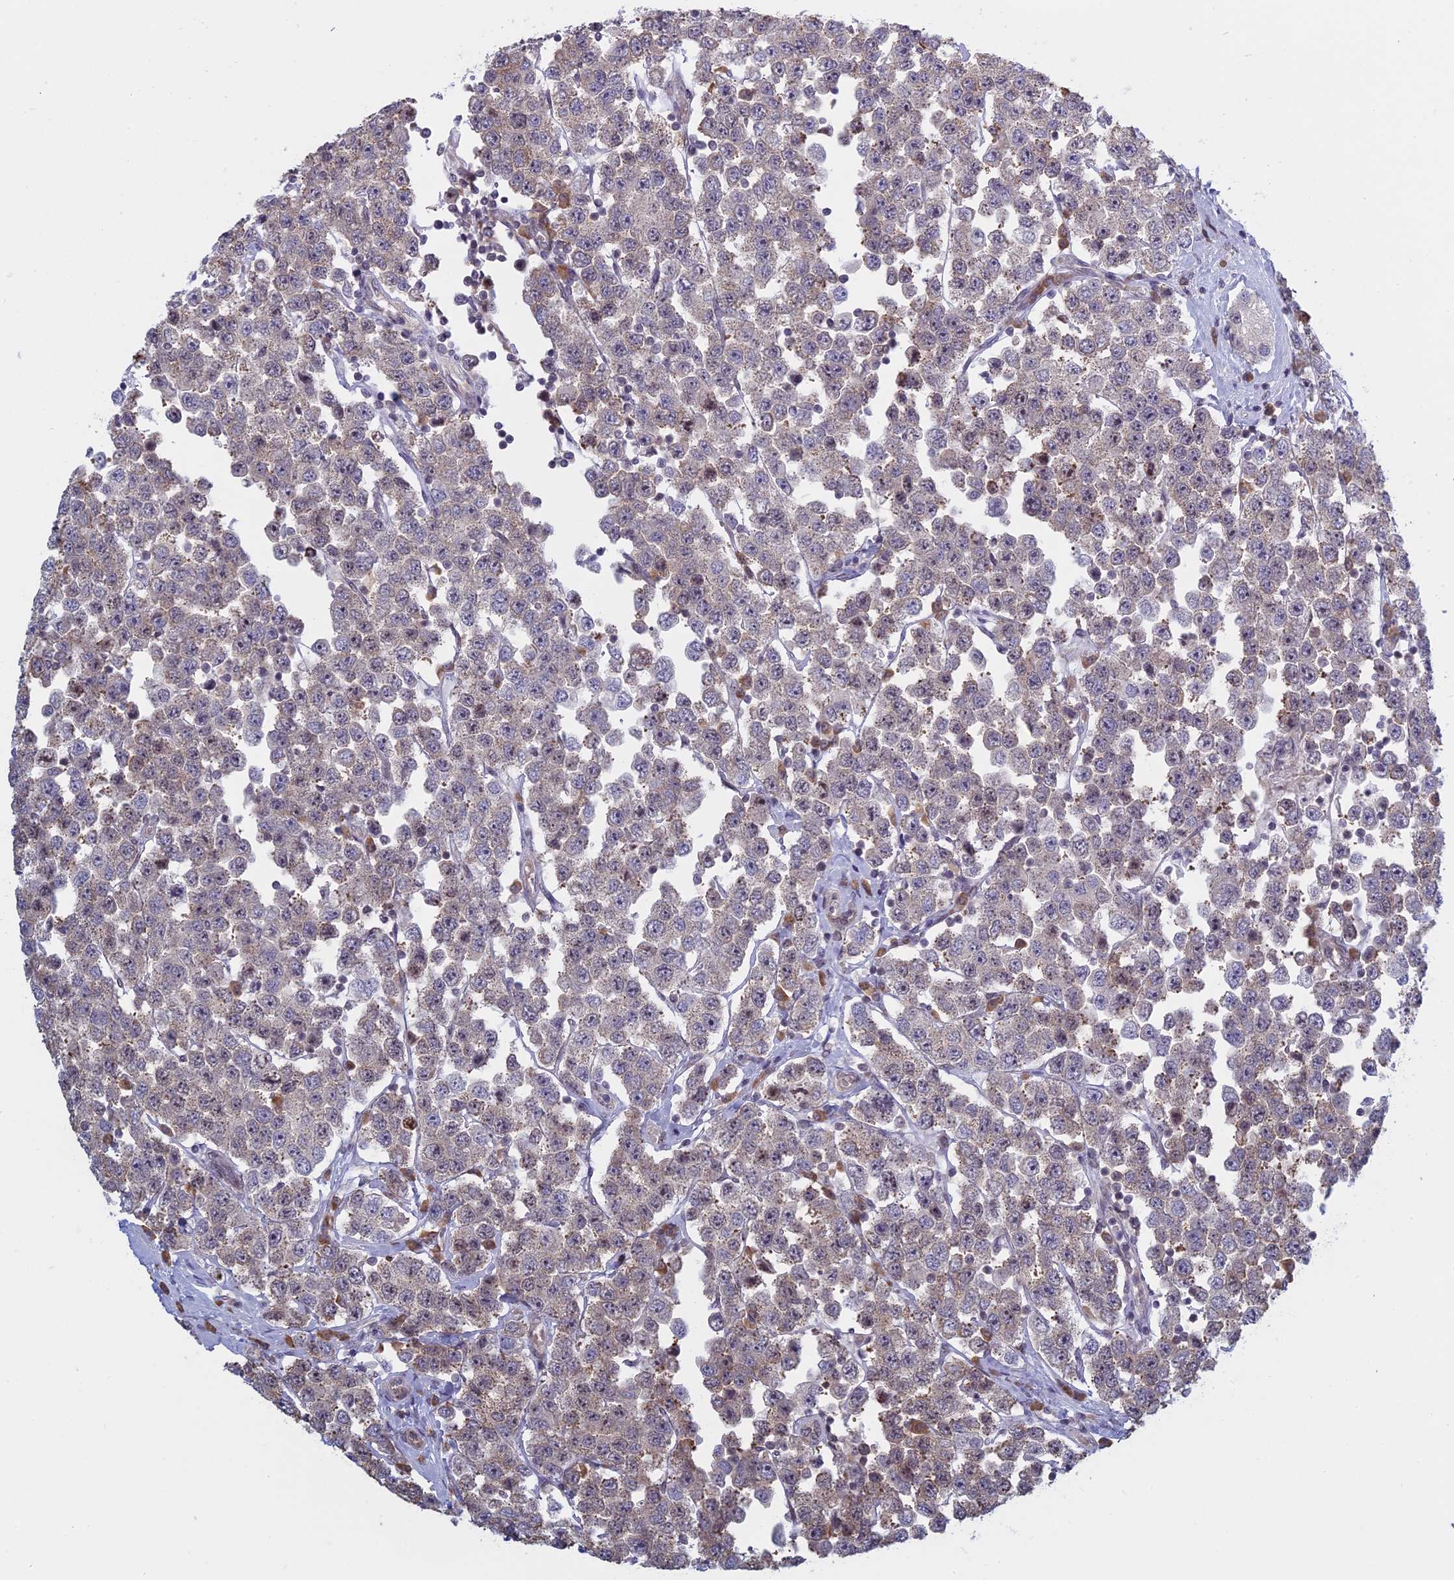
{"staining": {"intensity": "negative", "quantity": "none", "location": "none"}, "tissue": "testis cancer", "cell_type": "Tumor cells", "image_type": "cancer", "snomed": [{"axis": "morphology", "description": "Seminoma, NOS"}, {"axis": "topography", "description": "Testis"}], "caption": "The image reveals no significant expression in tumor cells of testis cancer. (Immunohistochemistry (ihc), brightfield microscopy, high magnification).", "gene": "RPS19BP1", "patient": {"sex": "male", "age": 28}}